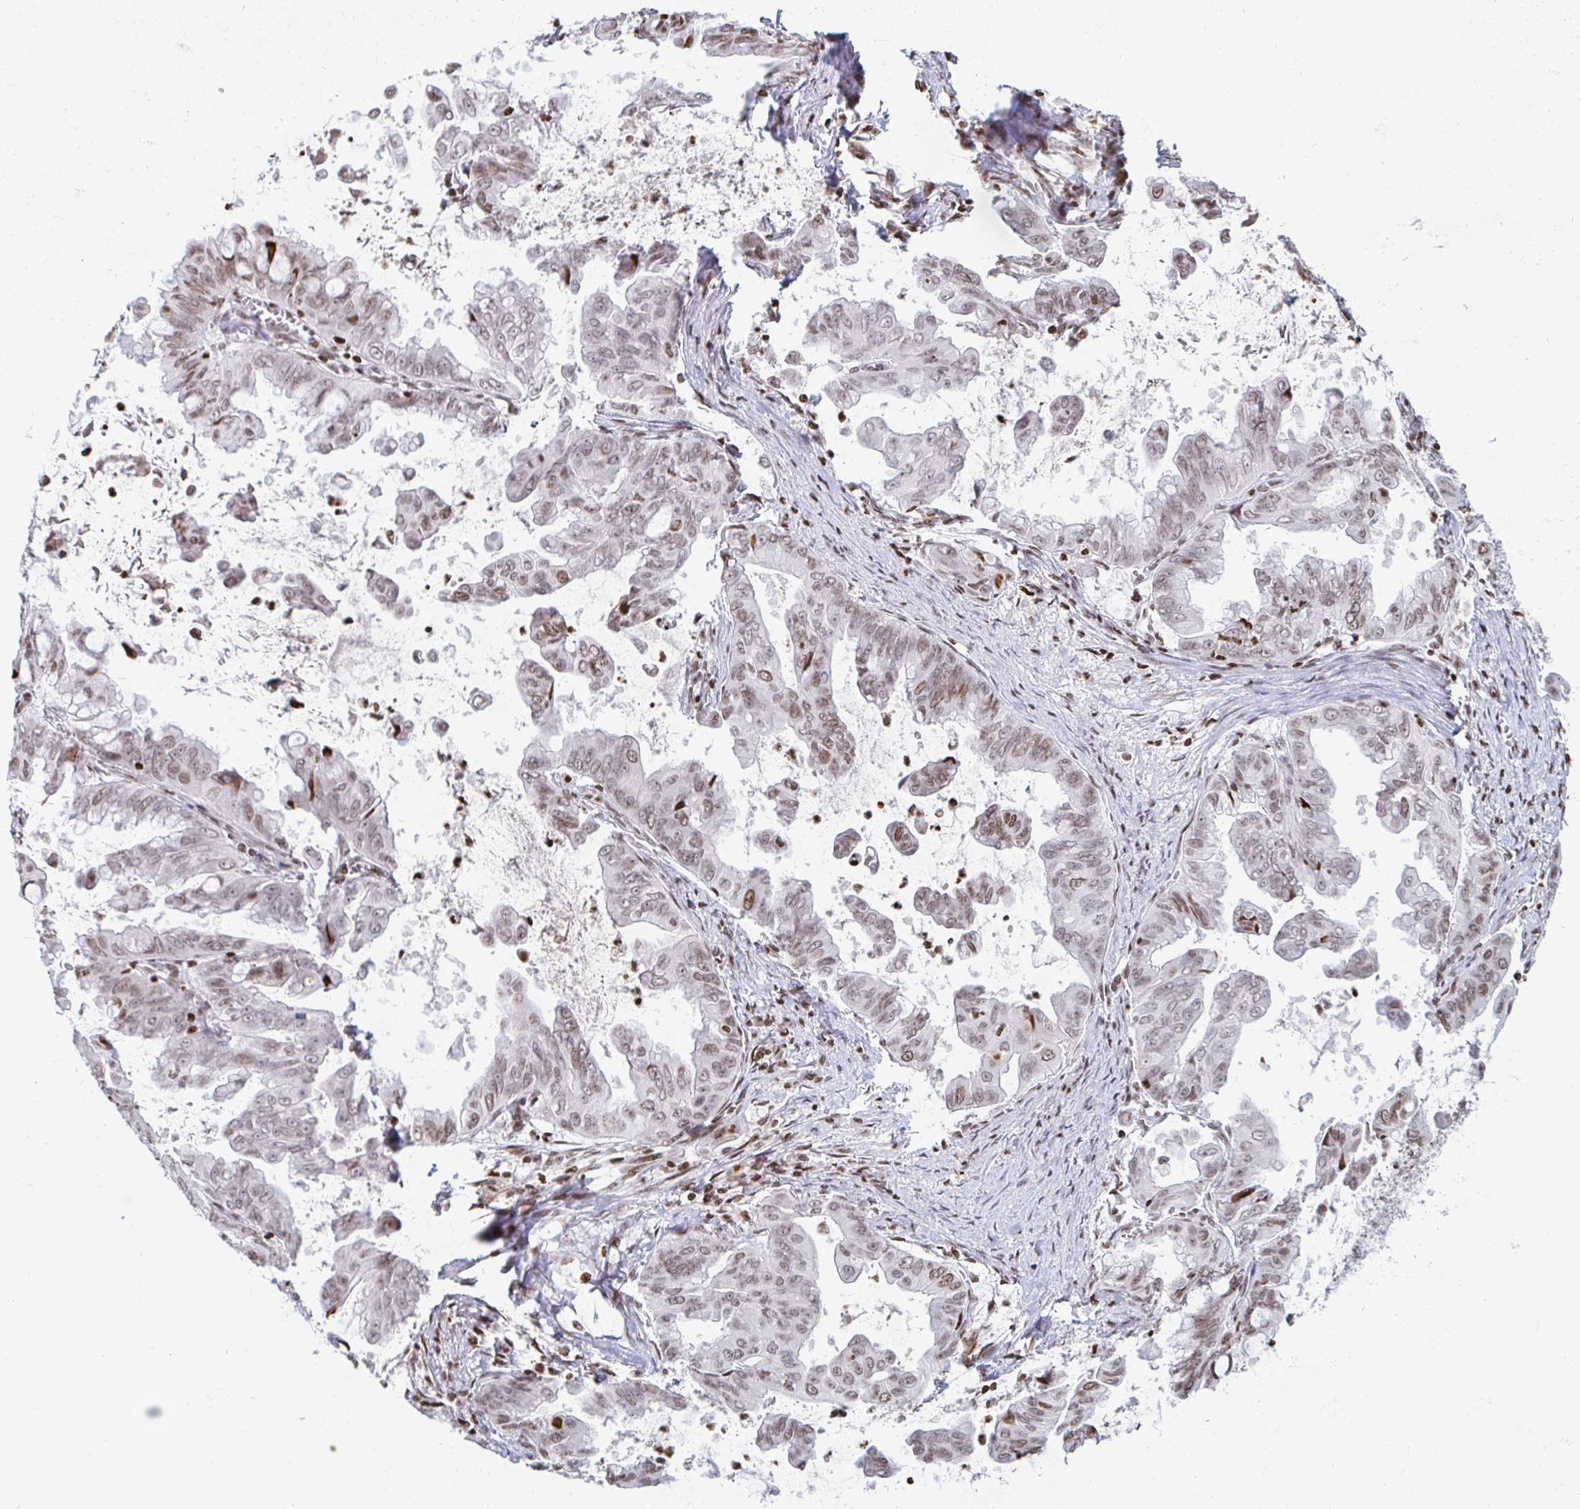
{"staining": {"intensity": "moderate", "quantity": "25%-75%", "location": "nuclear"}, "tissue": "stomach cancer", "cell_type": "Tumor cells", "image_type": "cancer", "snomed": [{"axis": "morphology", "description": "Adenocarcinoma, NOS"}, {"axis": "topography", "description": "Stomach, upper"}], "caption": "Adenocarcinoma (stomach) stained with a protein marker displays moderate staining in tumor cells.", "gene": "HOXC10", "patient": {"sex": "male", "age": 80}}